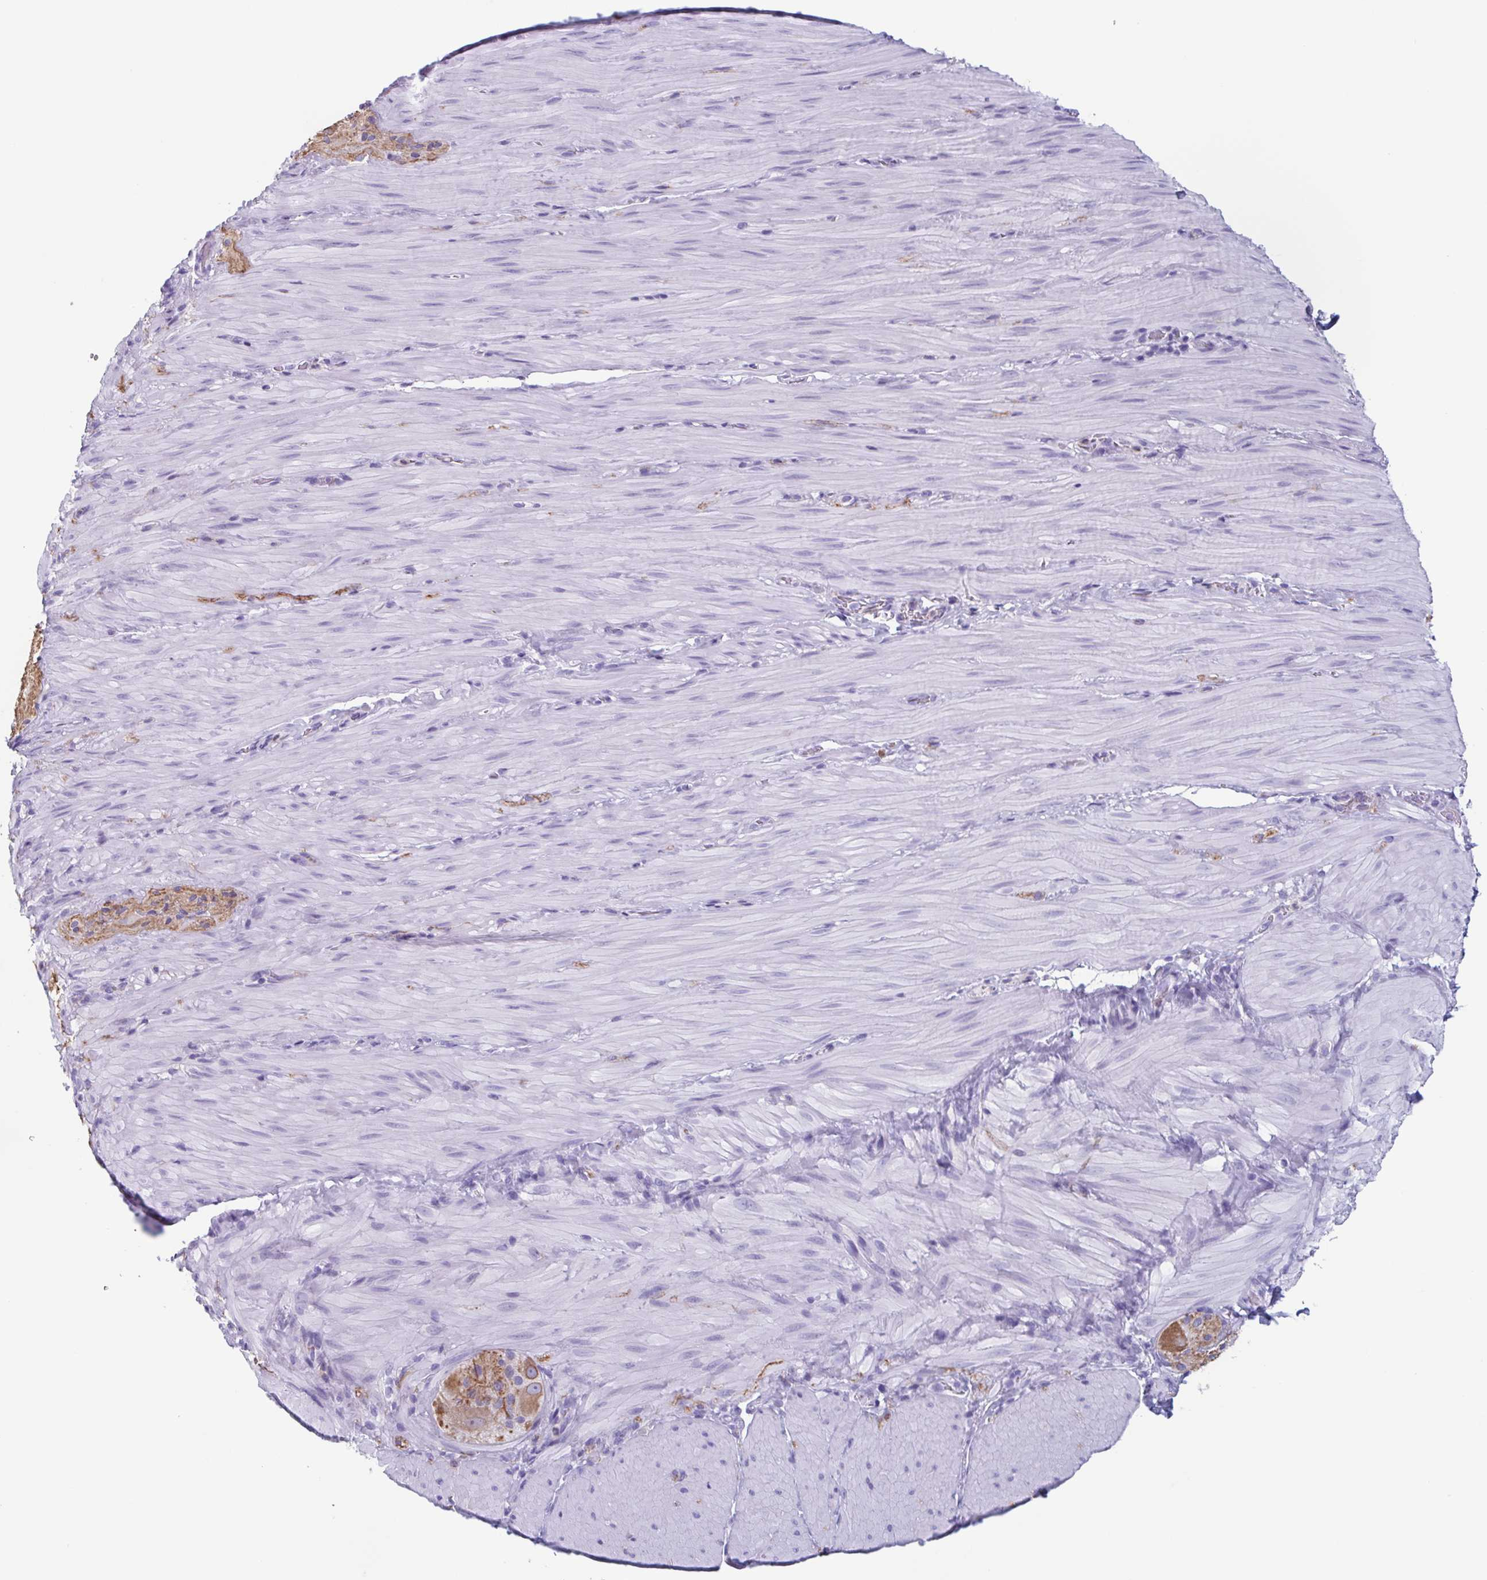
{"staining": {"intensity": "negative", "quantity": "none", "location": "none"}, "tissue": "smooth muscle", "cell_type": "Smooth muscle cells", "image_type": "normal", "snomed": [{"axis": "morphology", "description": "Normal tissue, NOS"}, {"axis": "topography", "description": "Smooth muscle"}, {"axis": "topography", "description": "Colon"}], "caption": "The micrograph exhibits no staining of smooth muscle cells in normal smooth muscle. The staining is performed using DAB brown chromogen with nuclei counter-stained in using hematoxylin.", "gene": "BPI", "patient": {"sex": "male", "age": 73}}